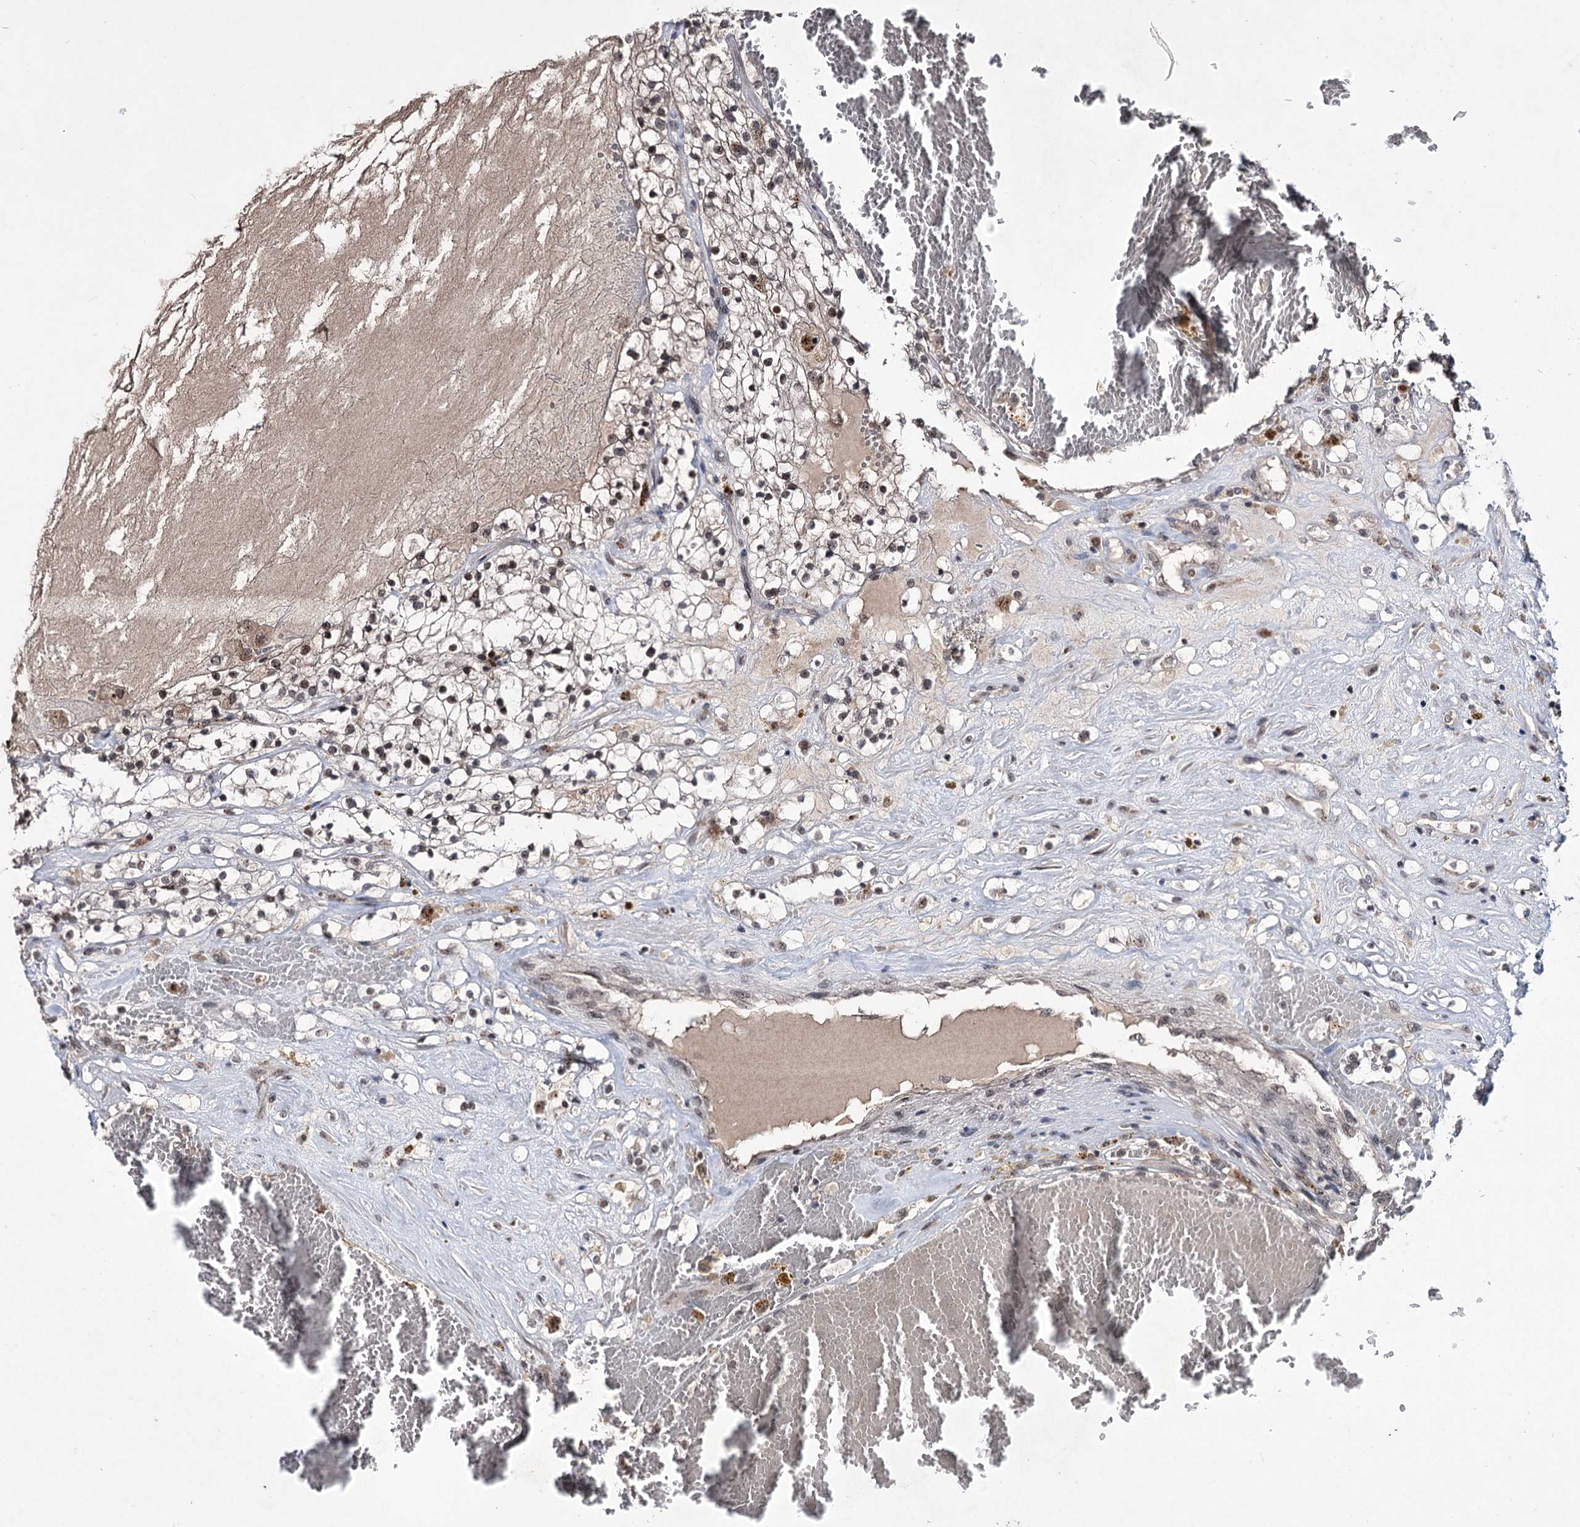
{"staining": {"intensity": "weak", "quantity": ">75%", "location": "nuclear"}, "tissue": "renal cancer", "cell_type": "Tumor cells", "image_type": "cancer", "snomed": [{"axis": "morphology", "description": "Normal tissue, NOS"}, {"axis": "morphology", "description": "Adenocarcinoma, NOS"}, {"axis": "topography", "description": "Kidney"}], "caption": "IHC micrograph of neoplastic tissue: renal adenocarcinoma stained using IHC reveals low levels of weak protein expression localized specifically in the nuclear of tumor cells, appearing as a nuclear brown color.", "gene": "VGLL4", "patient": {"sex": "male", "age": 68}}